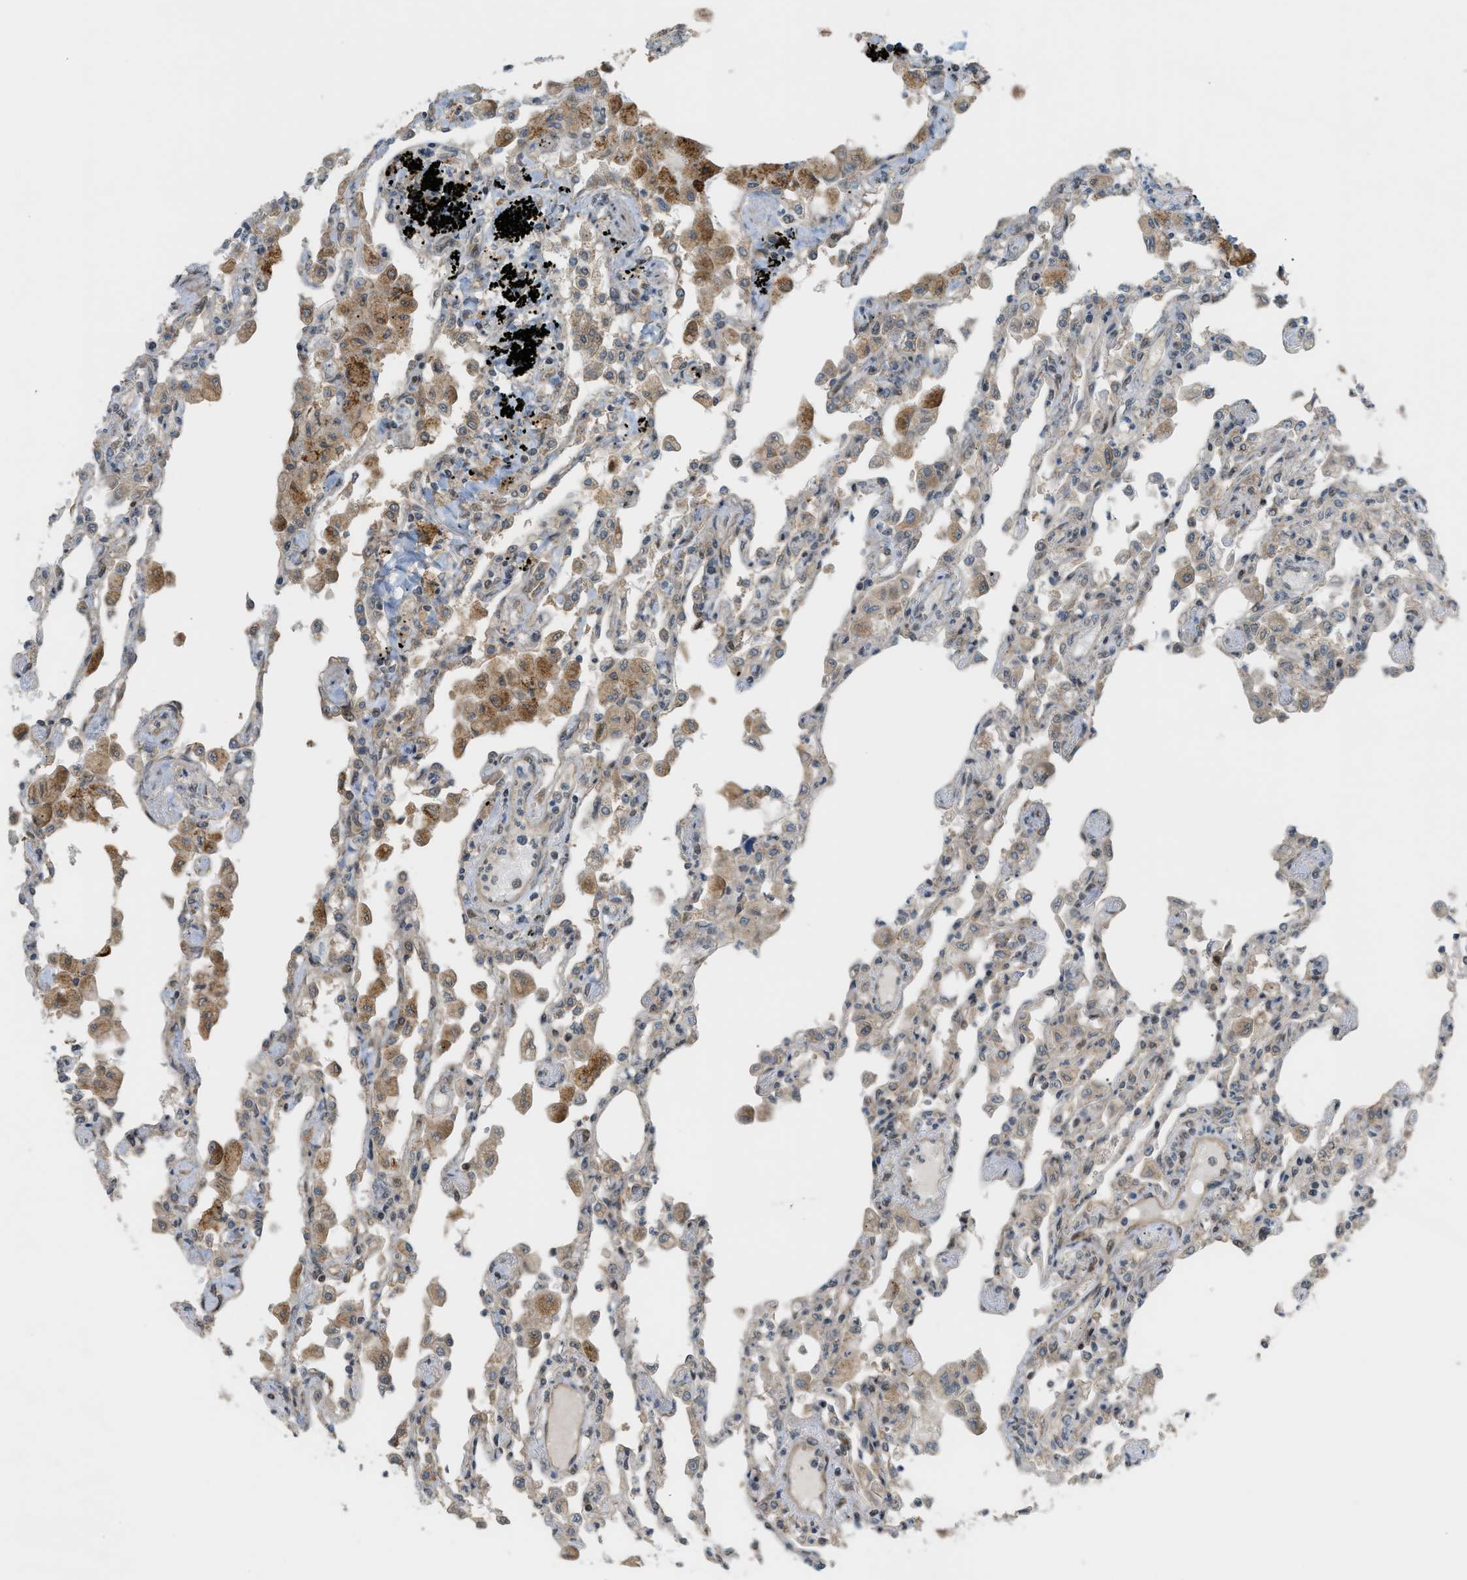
{"staining": {"intensity": "weak", "quantity": "25%-75%", "location": "cytoplasmic/membranous"}, "tissue": "lung", "cell_type": "Alveolar cells", "image_type": "normal", "snomed": [{"axis": "morphology", "description": "Normal tissue, NOS"}, {"axis": "topography", "description": "Bronchus"}, {"axis": "topography", "description": "Lung"}], "caption": "Lung stained for a protein displays weak cytoplasmic/membranous positivity in alveolar cells. The staining was performed using DAB (3,3'-diaminobenzidine) to visualize the protein expression in brown, while the nuclei were stained in blue with hematoxylin (Magnification: 20x).", "gene": "CCDC186", "patient": {"sex": "female", "age": 49}}